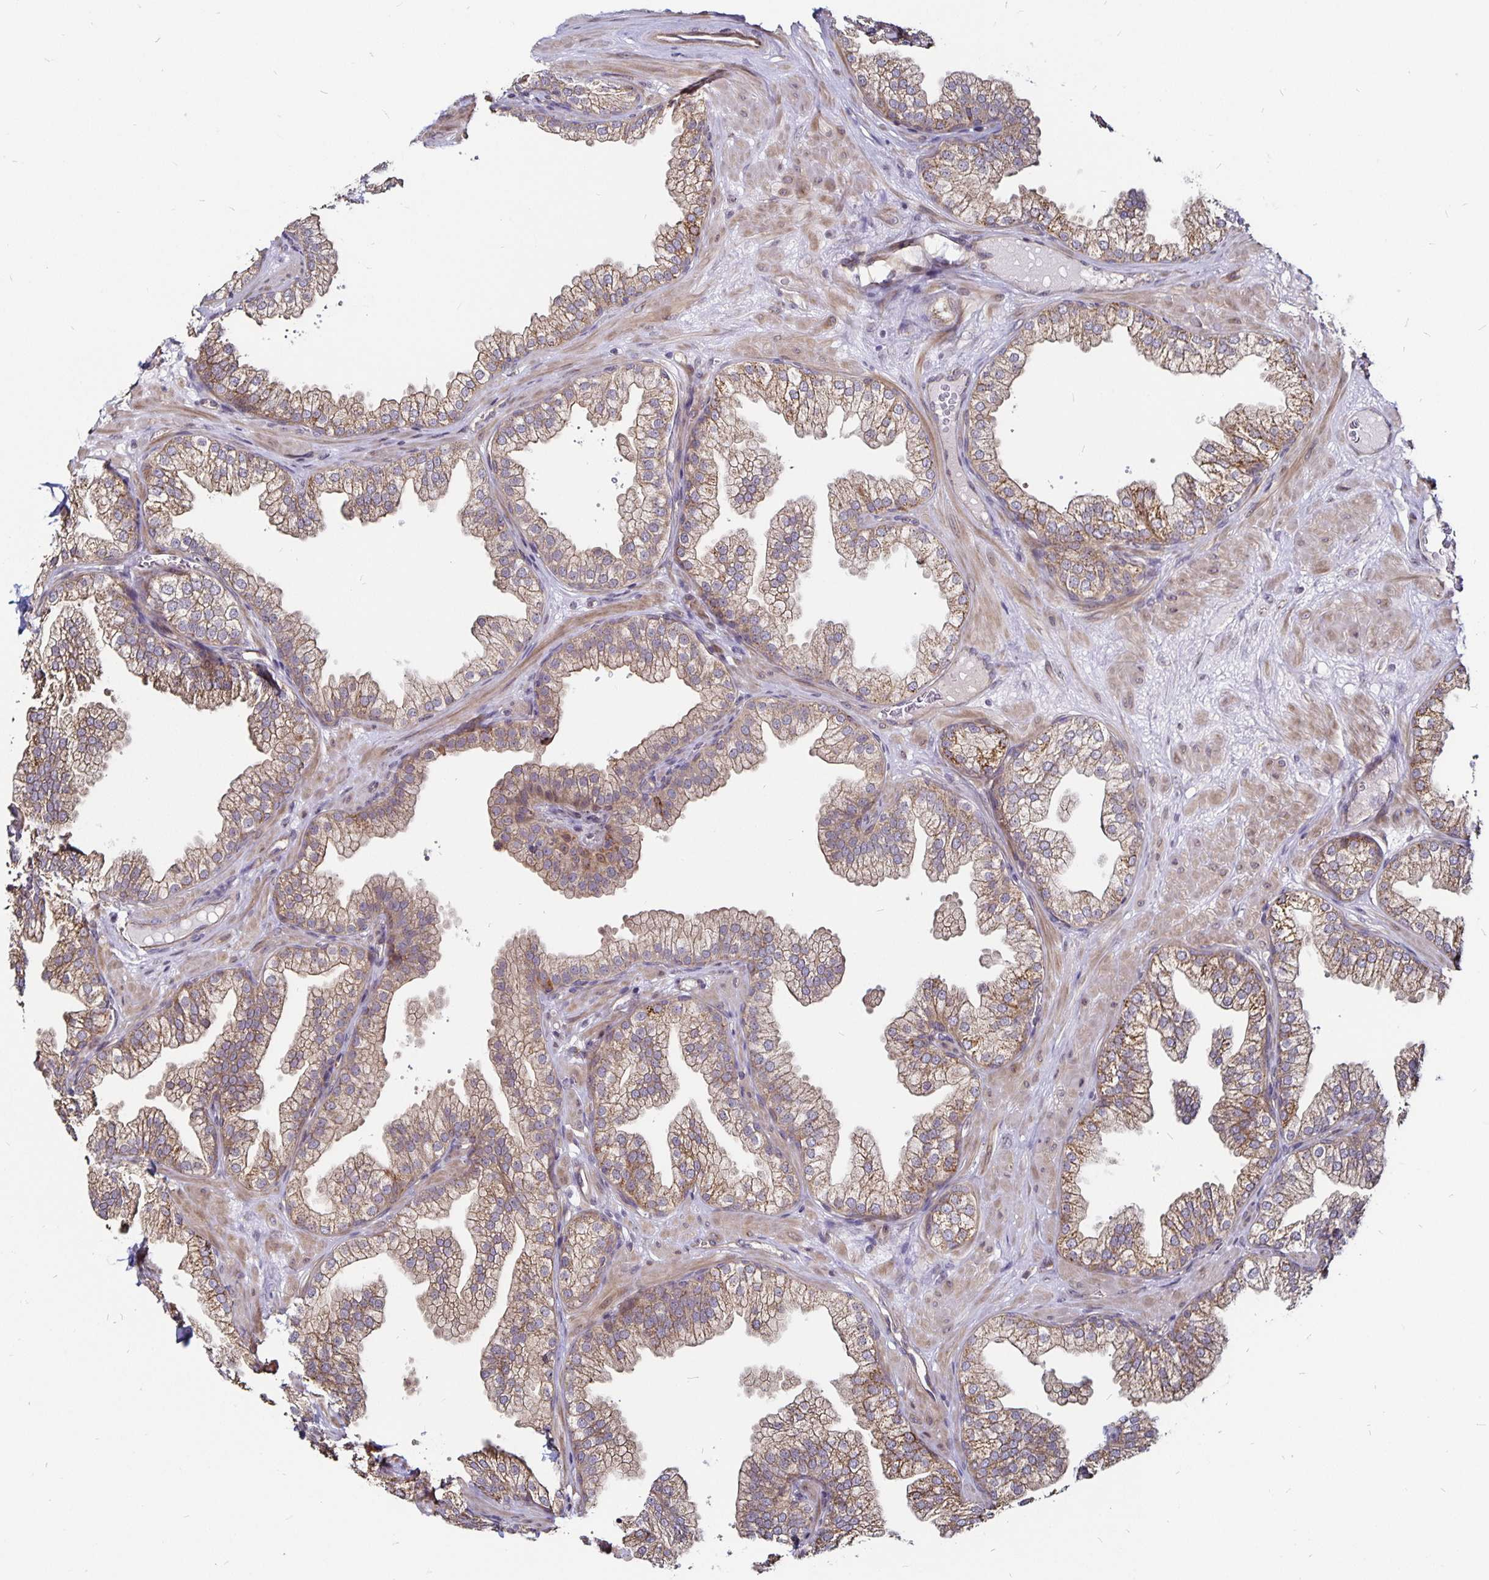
{"staining": {"intensity": "weak", "quantity": ">75%", "location": "cytoplasmic/membranous"}, "tissue": "prostate", "cell_type": "Glandular cells", "image_type": "normal", "snomed": [{"axis": "morphology", "description": "Normal tissue, NOS"}, {"axis": "topography", "description": "Prostate"}], "caption": "Normal prostate was stained to show a protein in brown. There is low levels of weak cytoplasmic/membranous expression in approximately >75% of glandular cells.", "gene": "CYP27A1", "patient": {"sex": "male", "age": 37}}